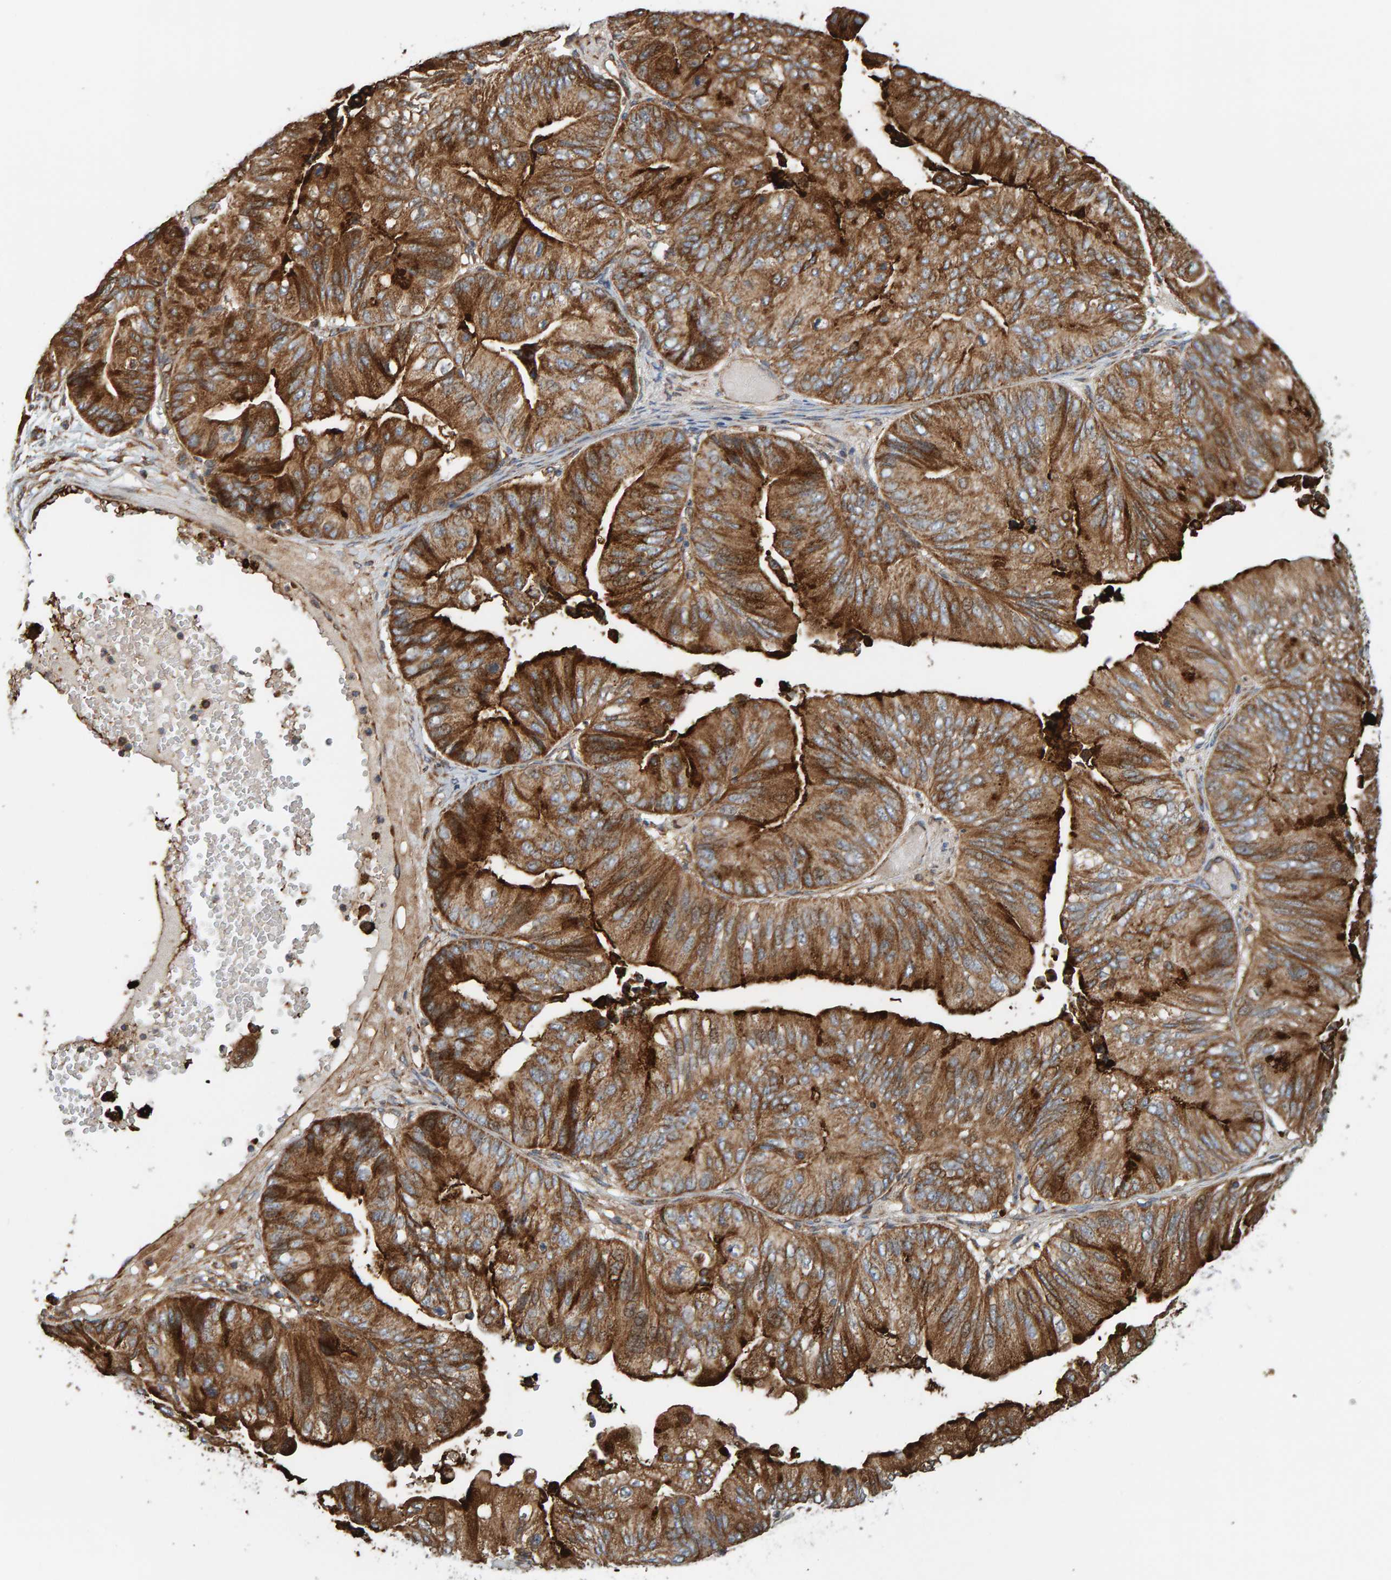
{"staining": {"intensity": "strong", "quantity": ">75%", "location": "cytoplasmic/membranous"}, "tissue": "ovarian cancer", "cell_type": "Tumor cells", "image_type": "cancer", "snomed": [{"axis": "morphology", "description": "Cystadenocarcinoma, mucinous, NOS"}, {"axis": "topography", "description": "Ovary"}], "caption": "IHC (DAB (3,3'-diaminobenzidine)) staining of ovarian cancer (mucinous cystadenocarcinoma) displays strong cytoplasmic/membranous protein expression in approximately >75% of tumor cells.", "gene": "MRPL45", "patient": {"sex": "female", "age": 61}}